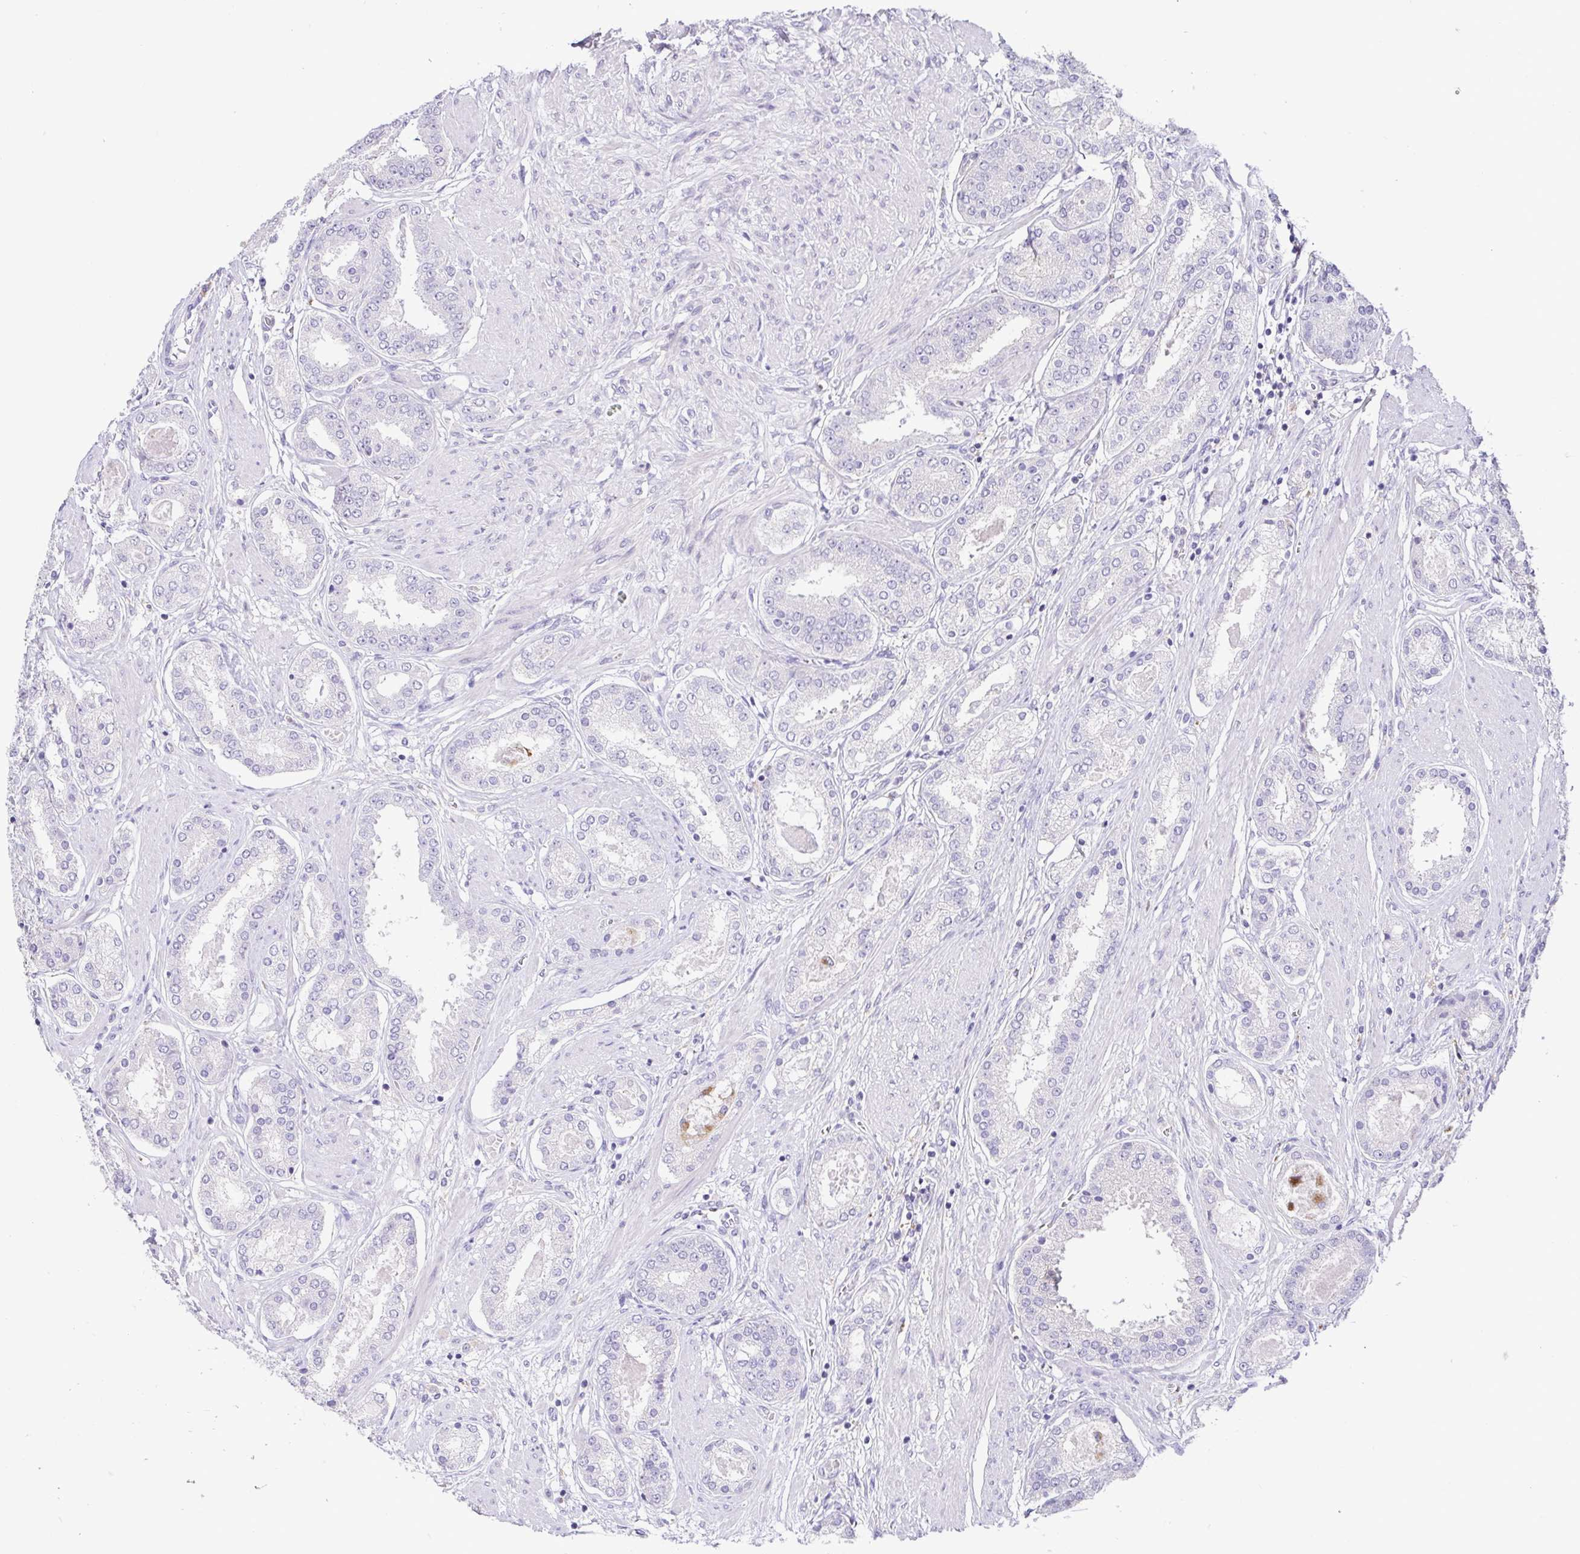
{"staining": {"intensity": "negative", "quantity": "none", "location": "none"}, "tissue": "prostate cancer", "cell_type": "Tumor cells", "image_type": "cancer", "snomed": [{"axis": "morphology", "description": "Adenocarcinoma, High grade"}, {"axis": "topography", "description": "Prostate"}], "caption": "Immunohistochemistry of human high-grade adenocarcinoma (prostate) shows no positivity in tumor cells.", "gene": "ATP6V1G2", "patient": {"sex": "male", "age": 63}}